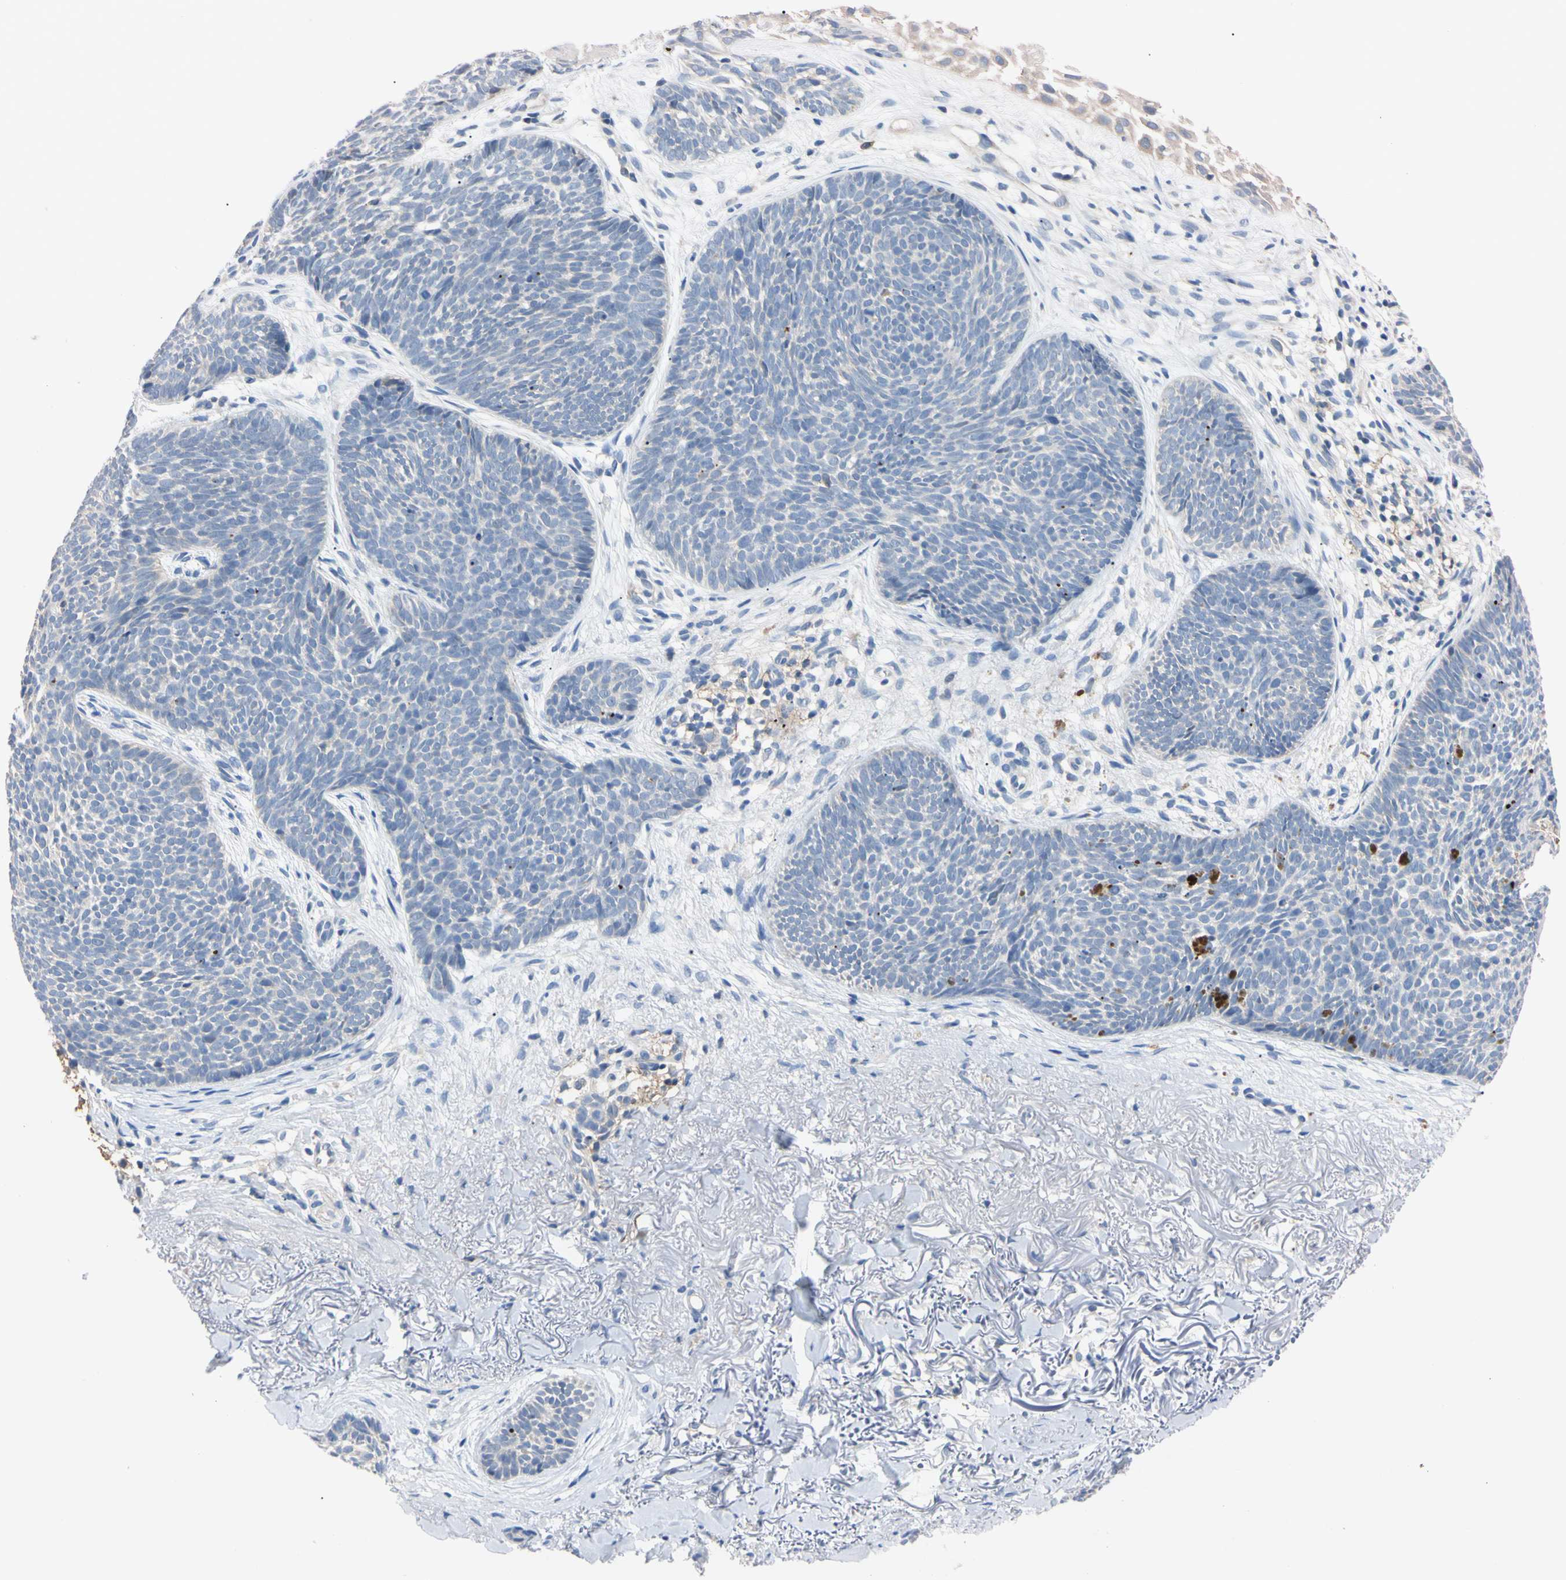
{"staining": {"intensity": "negative", "quantity": "none", "location": "none"}, "tissue": "skin cancer", "cell_type": "Tumor cells", "image_type": "cancer", "snomed": [{"axis": "morphology", "description": "Basal cell carcinoma"}, {"axis": "topography", "description": "Skin"}], "caption": "Immunohistochemistry micrograph of human skin cancer stained for a protein (brown), which reveals no positivity in tumor cells.", "gene": "PNKD", "patient": {"sex": "female", "age": 70}}